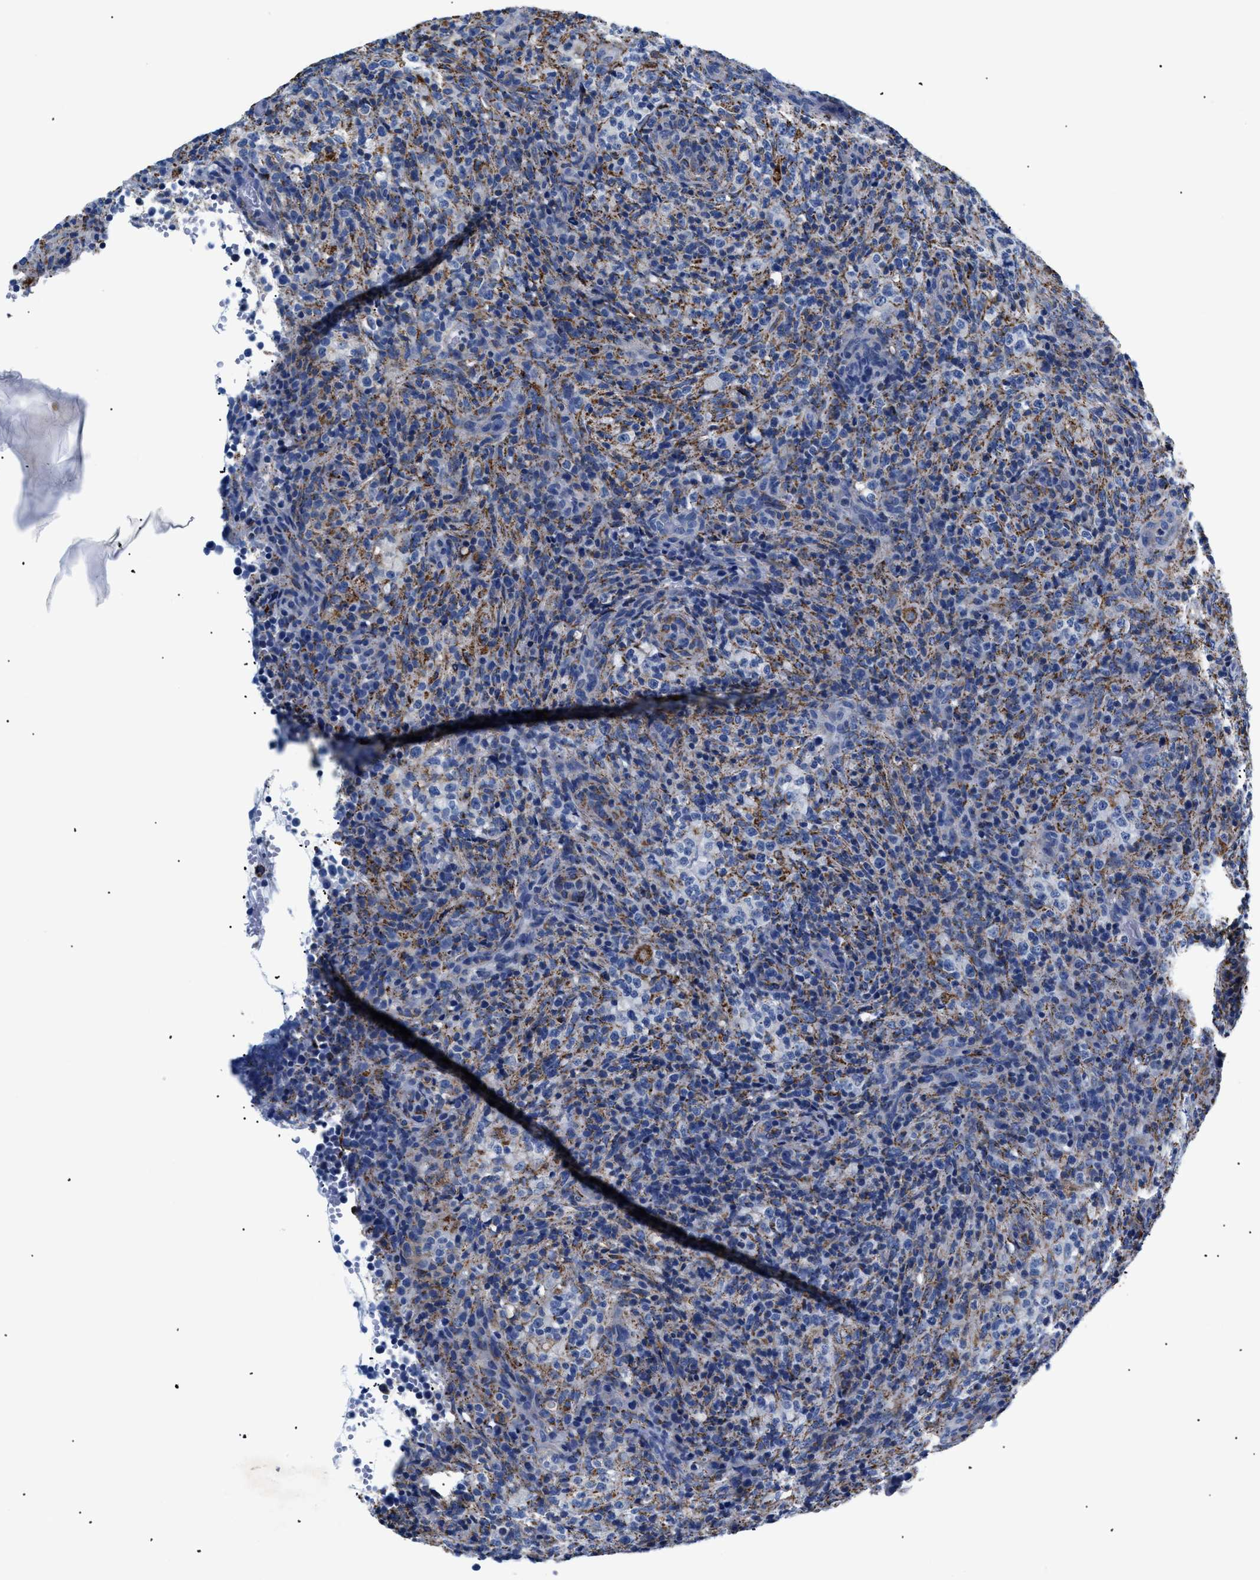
{"staining": {"intensity": "moderate", "quantity": "25%-75%", "location": "cytoplasmic/membranous"}, "tissue": "lymphoma", "cell_type": "Tumor cells", "image_type": "cancer", "snomed": [{"axis": "morphology", "description": "Malignant lymphoma, non-Hodgkin's type, High grade"}, {"axis": "topography", "description": "Lymph node"}], "caption": "Human lymphoma stained for a protein (brown) displays moderate cytoplasmic/membranous positive expression in approximately 25%-75% of tumor cells.", "gene": "GPR149", "patient": {"sex": "female", "age": 76}}